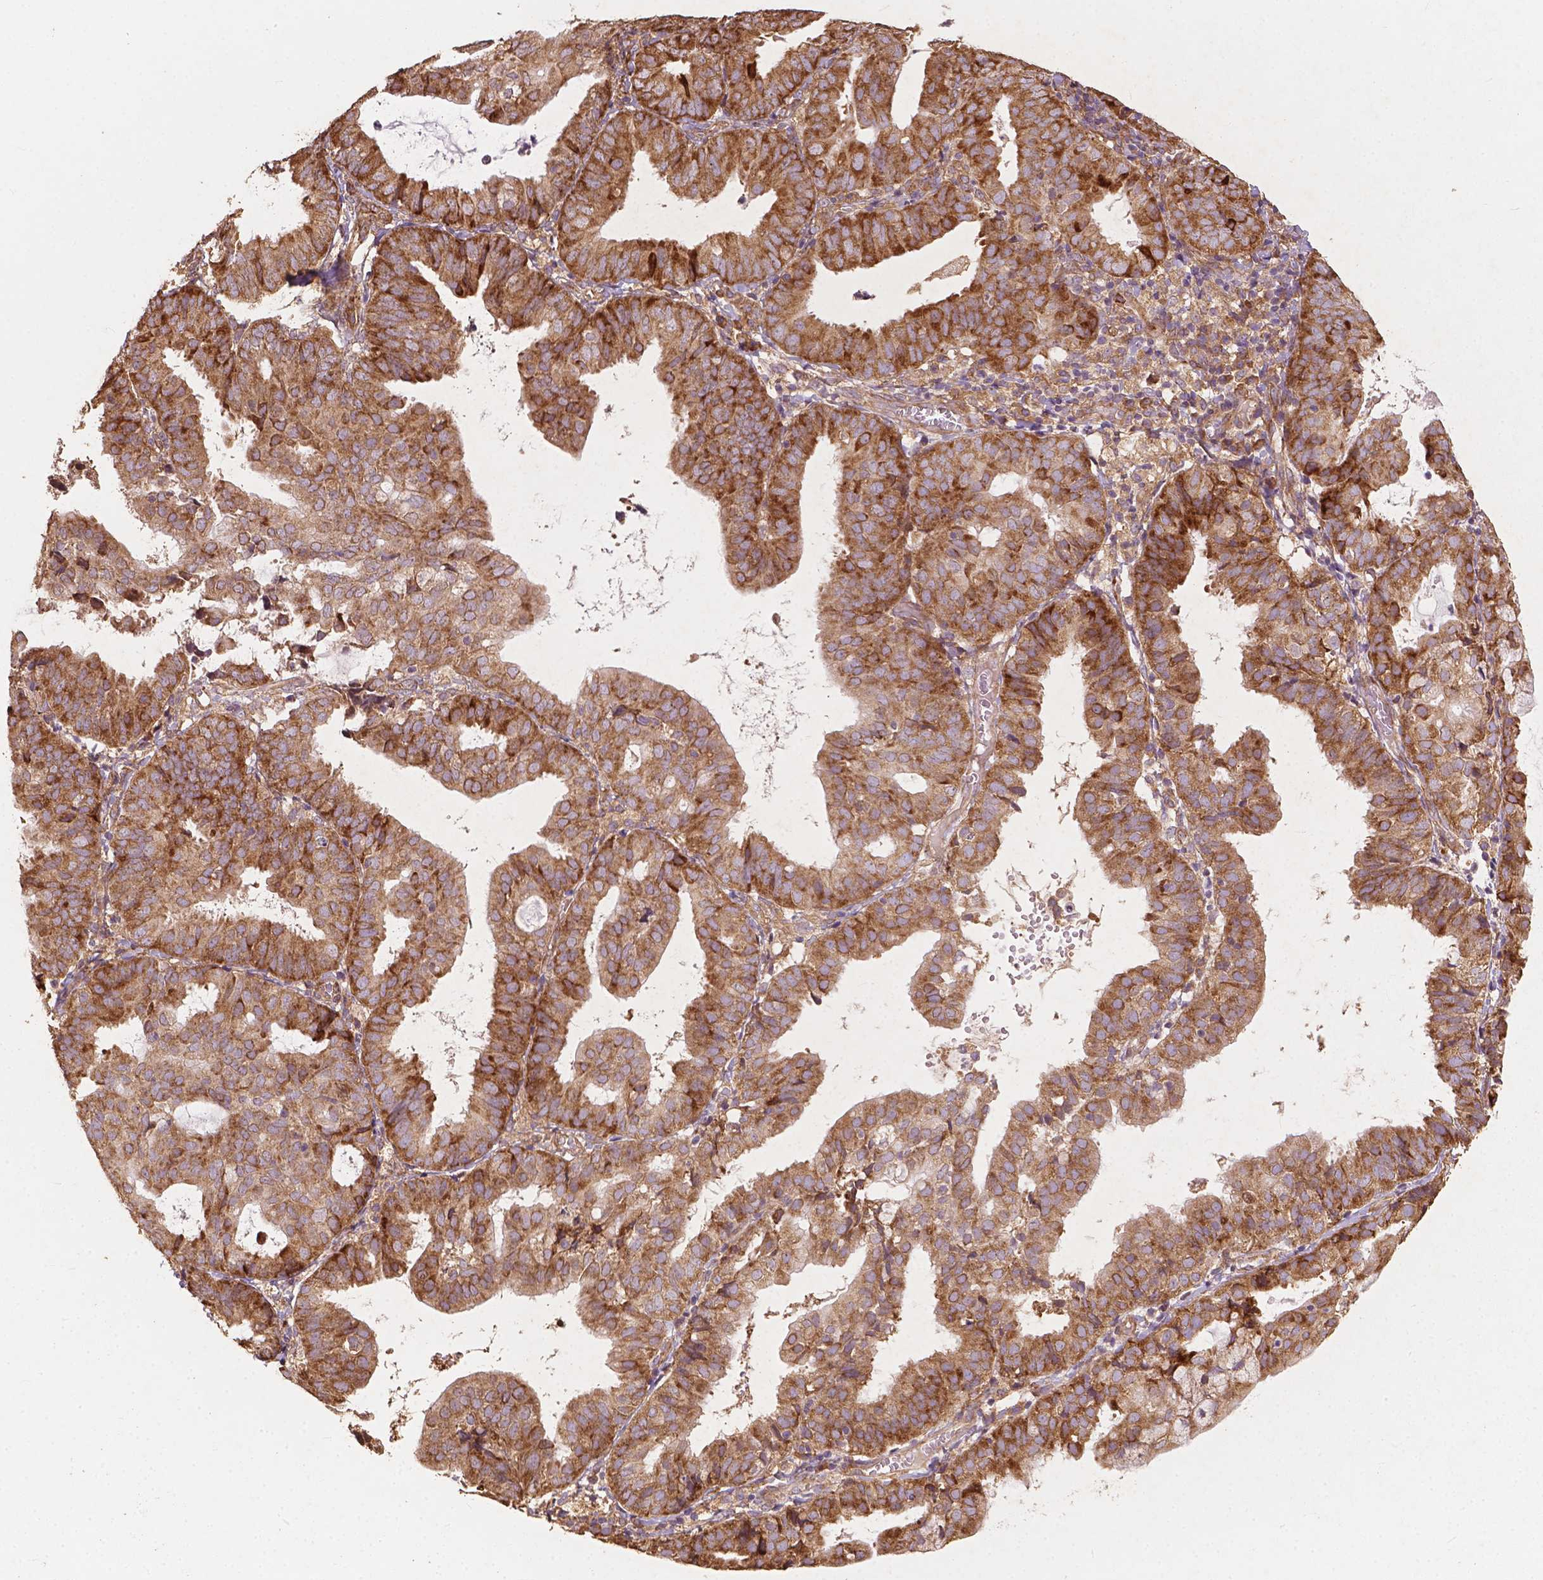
{"staining": {"intensity": "moderate", "quantity": ">75%", "location": "cytoplasmic/membranous"}, "tissue": "endometrial cancer", "cell_type": "Tumor cells", "image_type": "cancer", "snomed": [{"axis": "morphology", "description": "Adenocarcinoma, NOS"}, {"axis": "topography", "description": "Endometrium"}], "caption": "Immunohistochemical staining of endometrial cancer (adenocarcinoma) exhibits medium levels of moderate cytoplasmic/membranous expression in approximately >75% of tumor cells.", "gene": "G3BP1", "patient": {"sex": "female", "age": 80}}